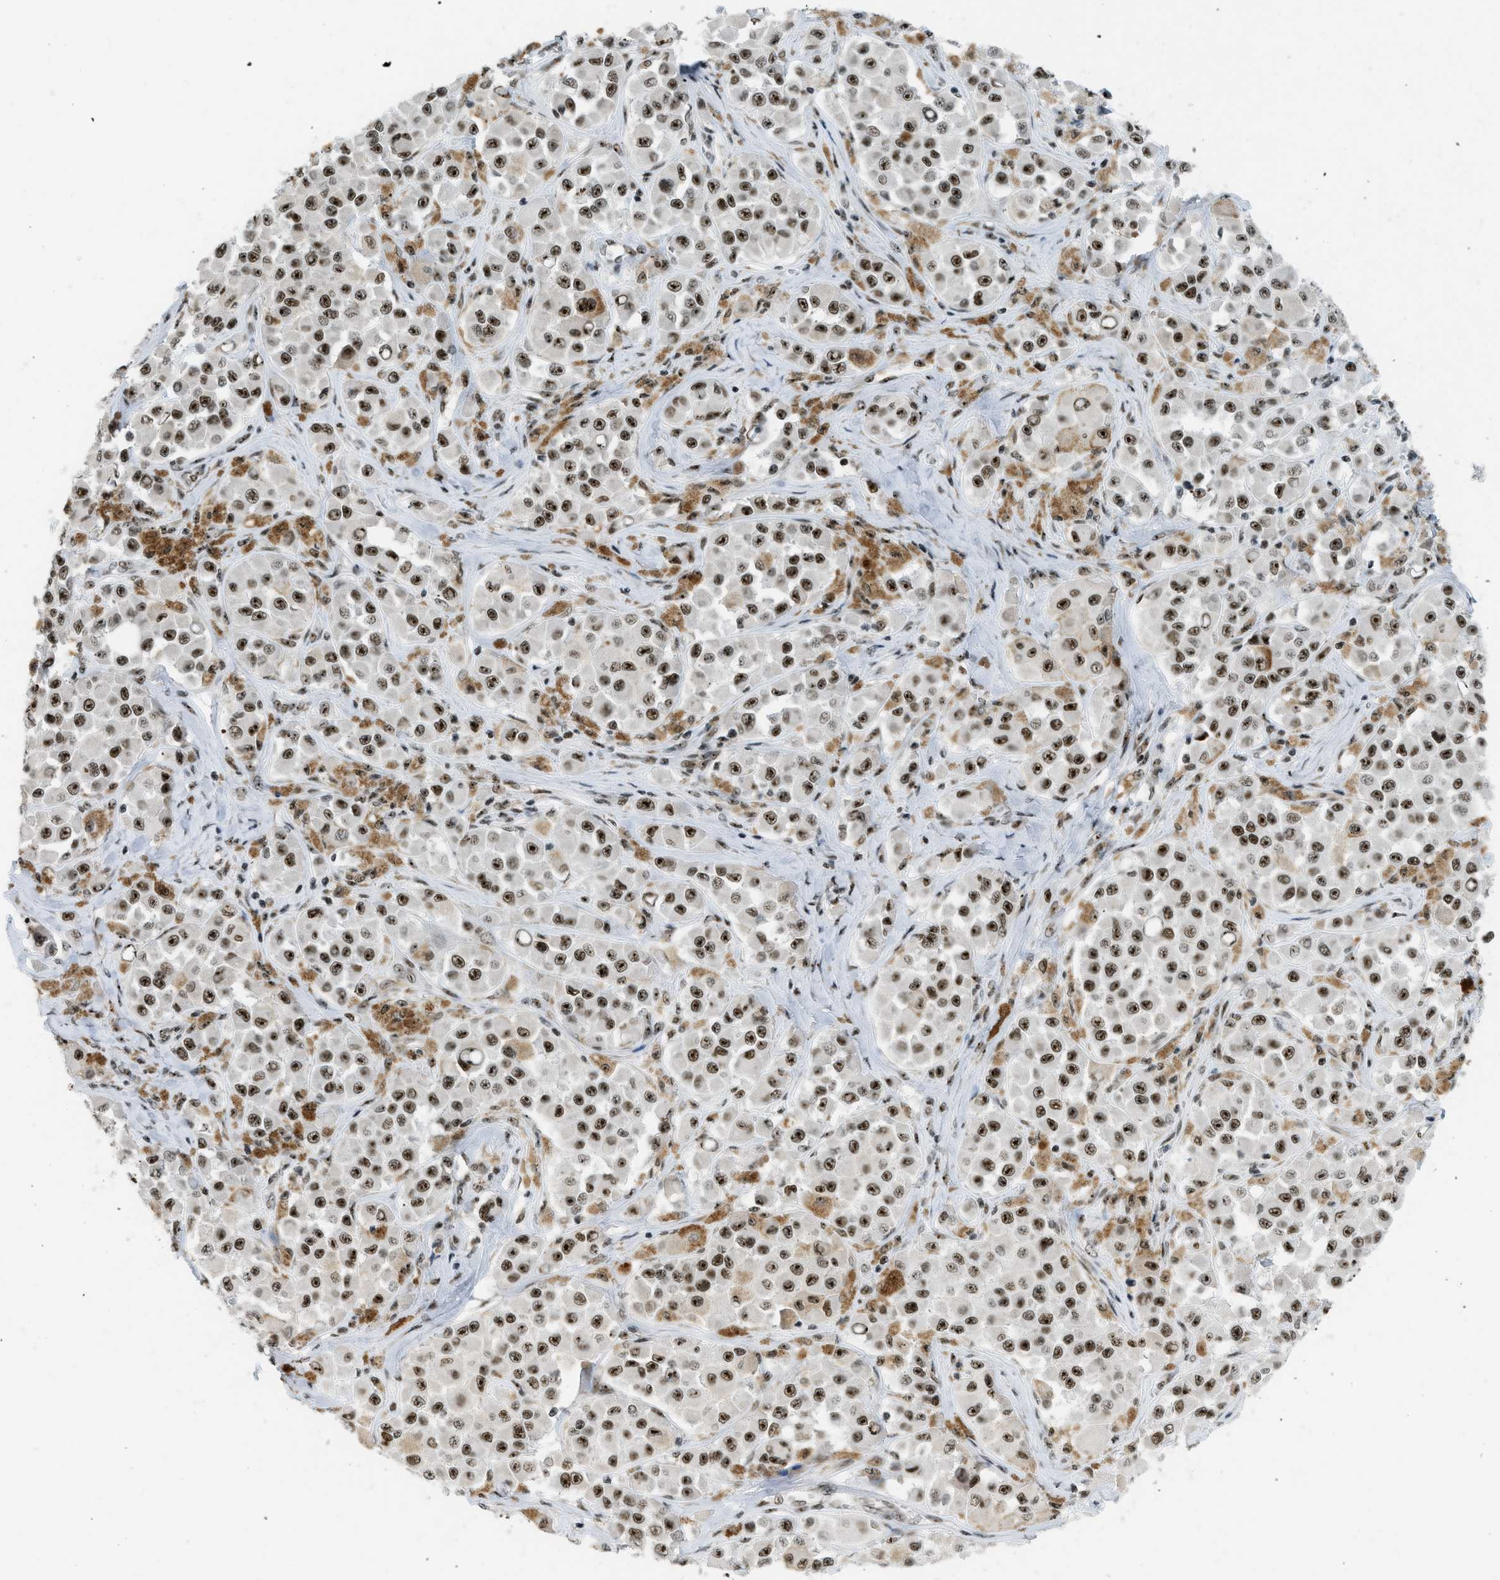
{"staining": {"intensity": "strong", "quantity": ">75%", "location": "nuclear"}, "tissue": "melanoma", "cell_type": "Tumor cells", "image_type": "cancer", "snomed": [{"axis": "morphology", "description": "Malignant melanoma, NOS"}, {"axis": "topography", "description": "Skin"}], "caption": "Protein staining of melanoma tissue displays strong nuclear expression in approximately >75% of tumor cells.", "gene": "URB1", "patient": {"sex": "male", "age": 84}}